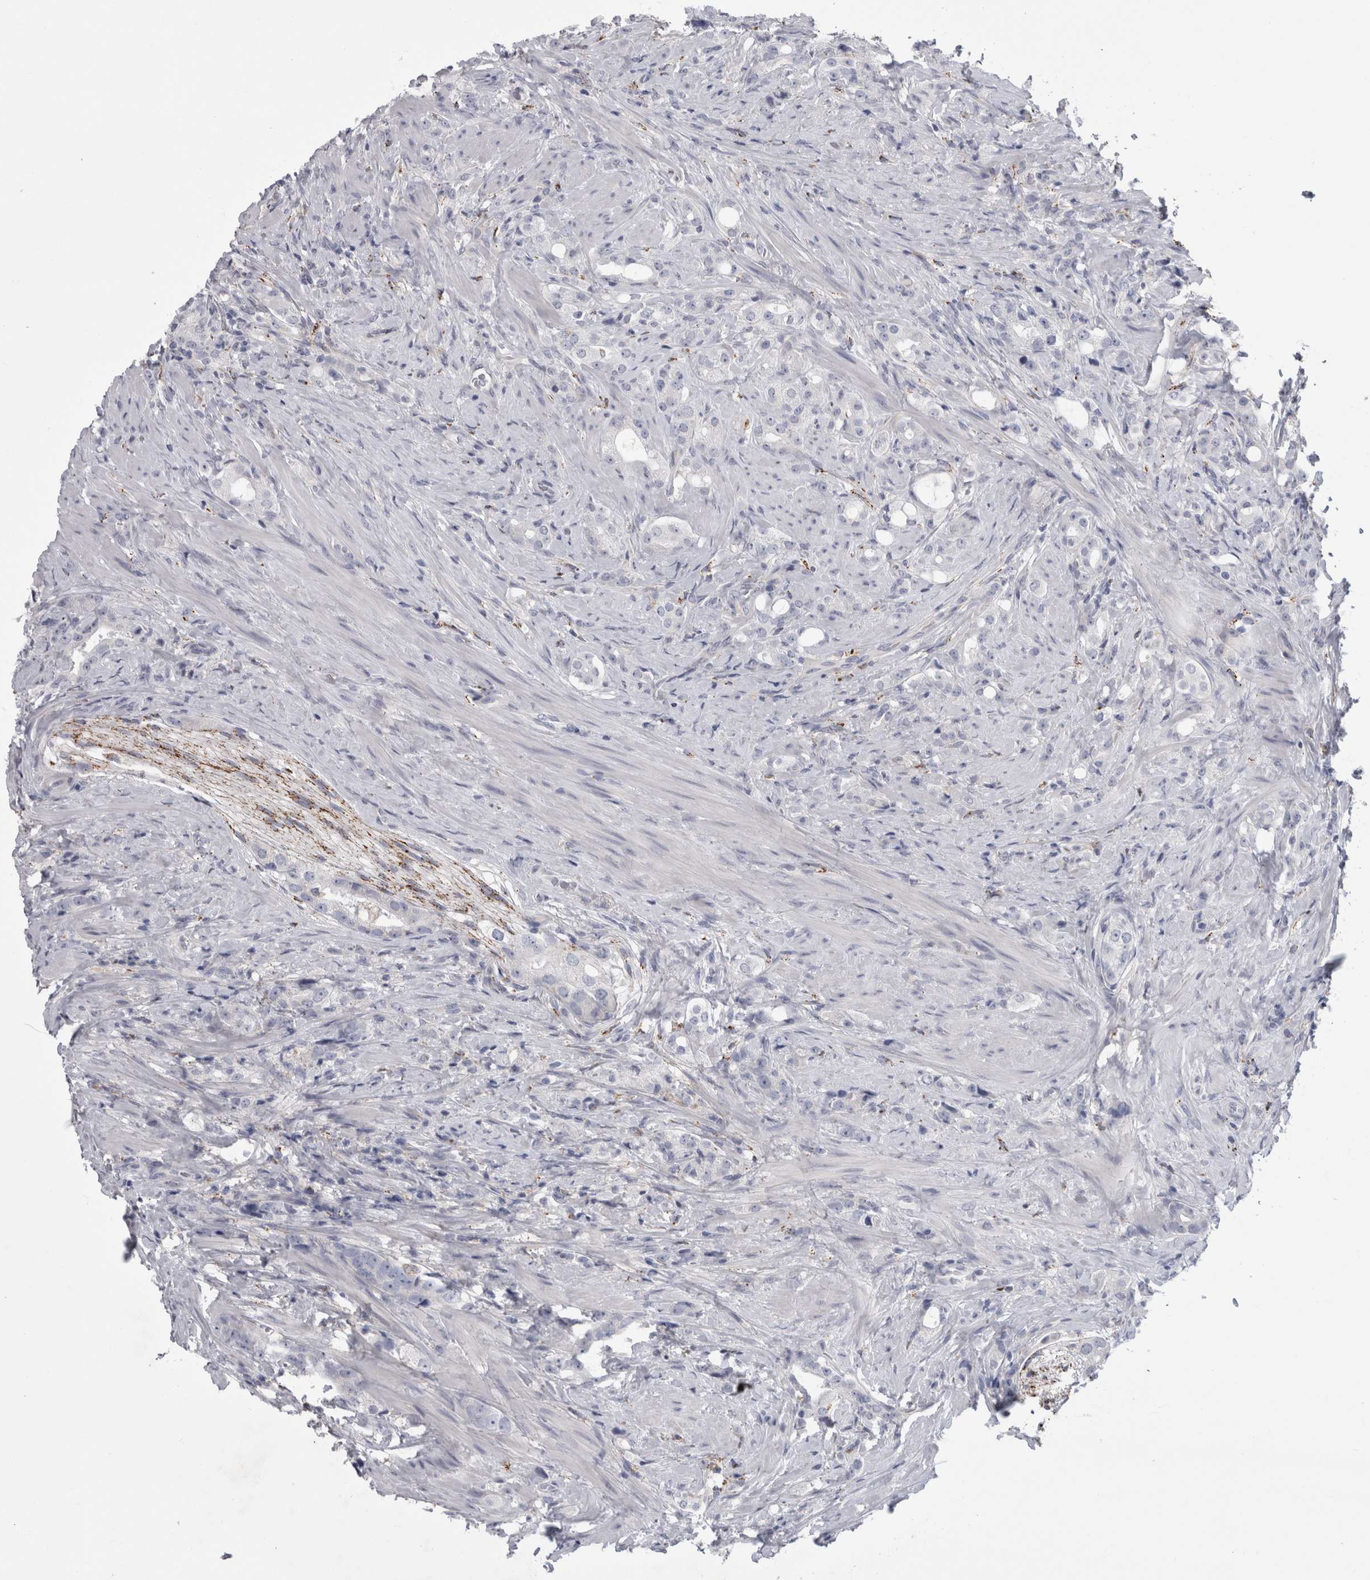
{"staining": {"intensity": "negative", "quantity": "none", "location": "none"}, "tissue": "prostate cancer", "cell_type": "Tumor cells", "image_type": "cancer", "snomed": [{"axis": "morphology", "description": "Adenocarcinoma, High grade"}, {"axis": "topography", "description": "Prostate"}], "caption": "Immunohistochemistry histopathology image of prostate cancer (adenocarcinoma (high-grade)) stained for a protein (brown), which shows no positivity in tumor cells.", "gene": "GATM", "patient": {"sex": "male", "age": 63}}